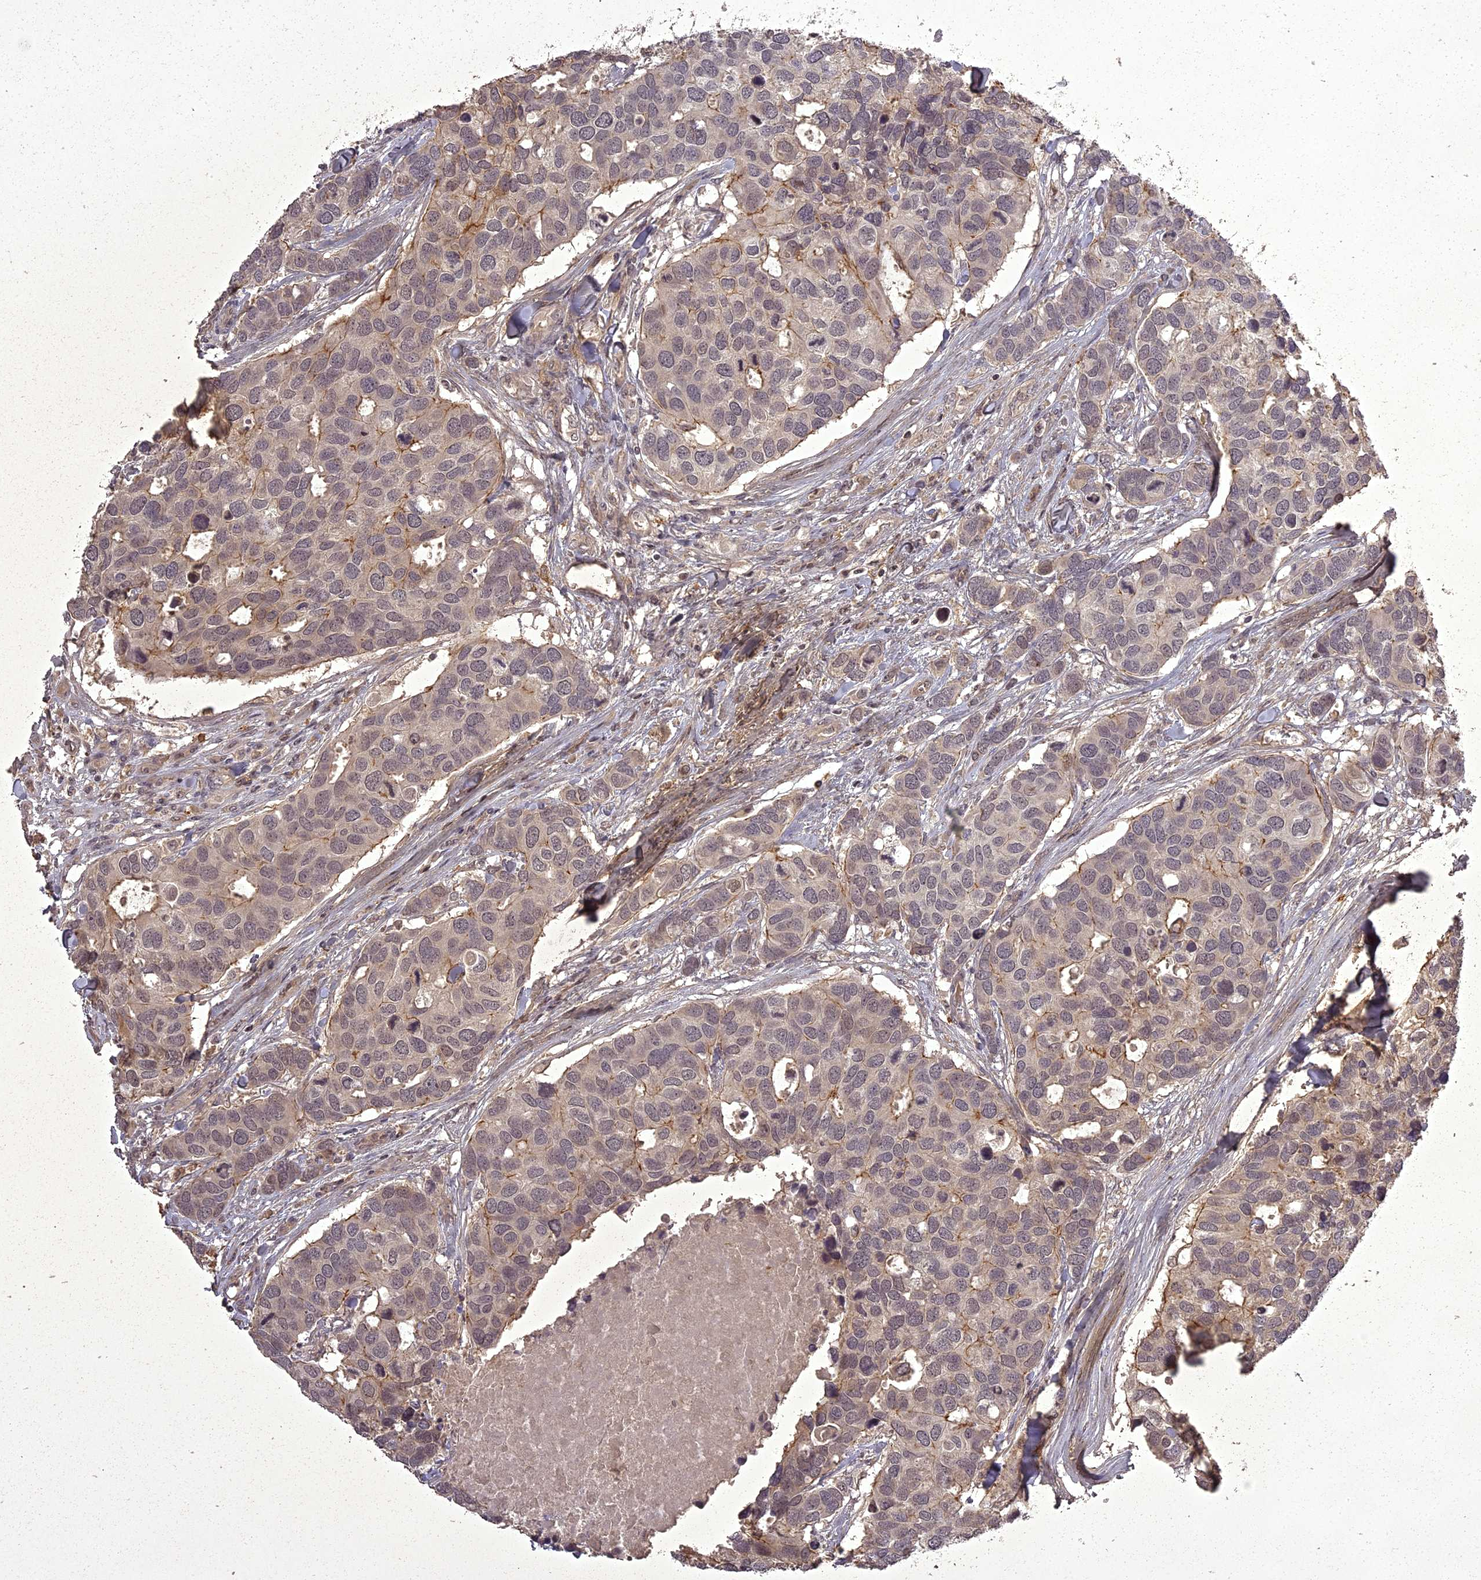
{"staining": {"intensity": "moderate", "quantity": "<25%", "location": "cytoplasmic/membranous"}, "tissue": "breast cancer", "cell_type": "Tumor cells", "image_type": "cancer", "snomed": [{"axis": "morphology", "description": "Duct carcinoma"}, {"axis": "topography", "description": "Breast"}], "caption": "Moderate cytoplasmic/membranous positivity for a protein is identified in approximately <25% of tumor cells of breast intraductal carcinoma using IHC.", "gene": "ING5", "patient": {"sex": "female", "age": 83}}